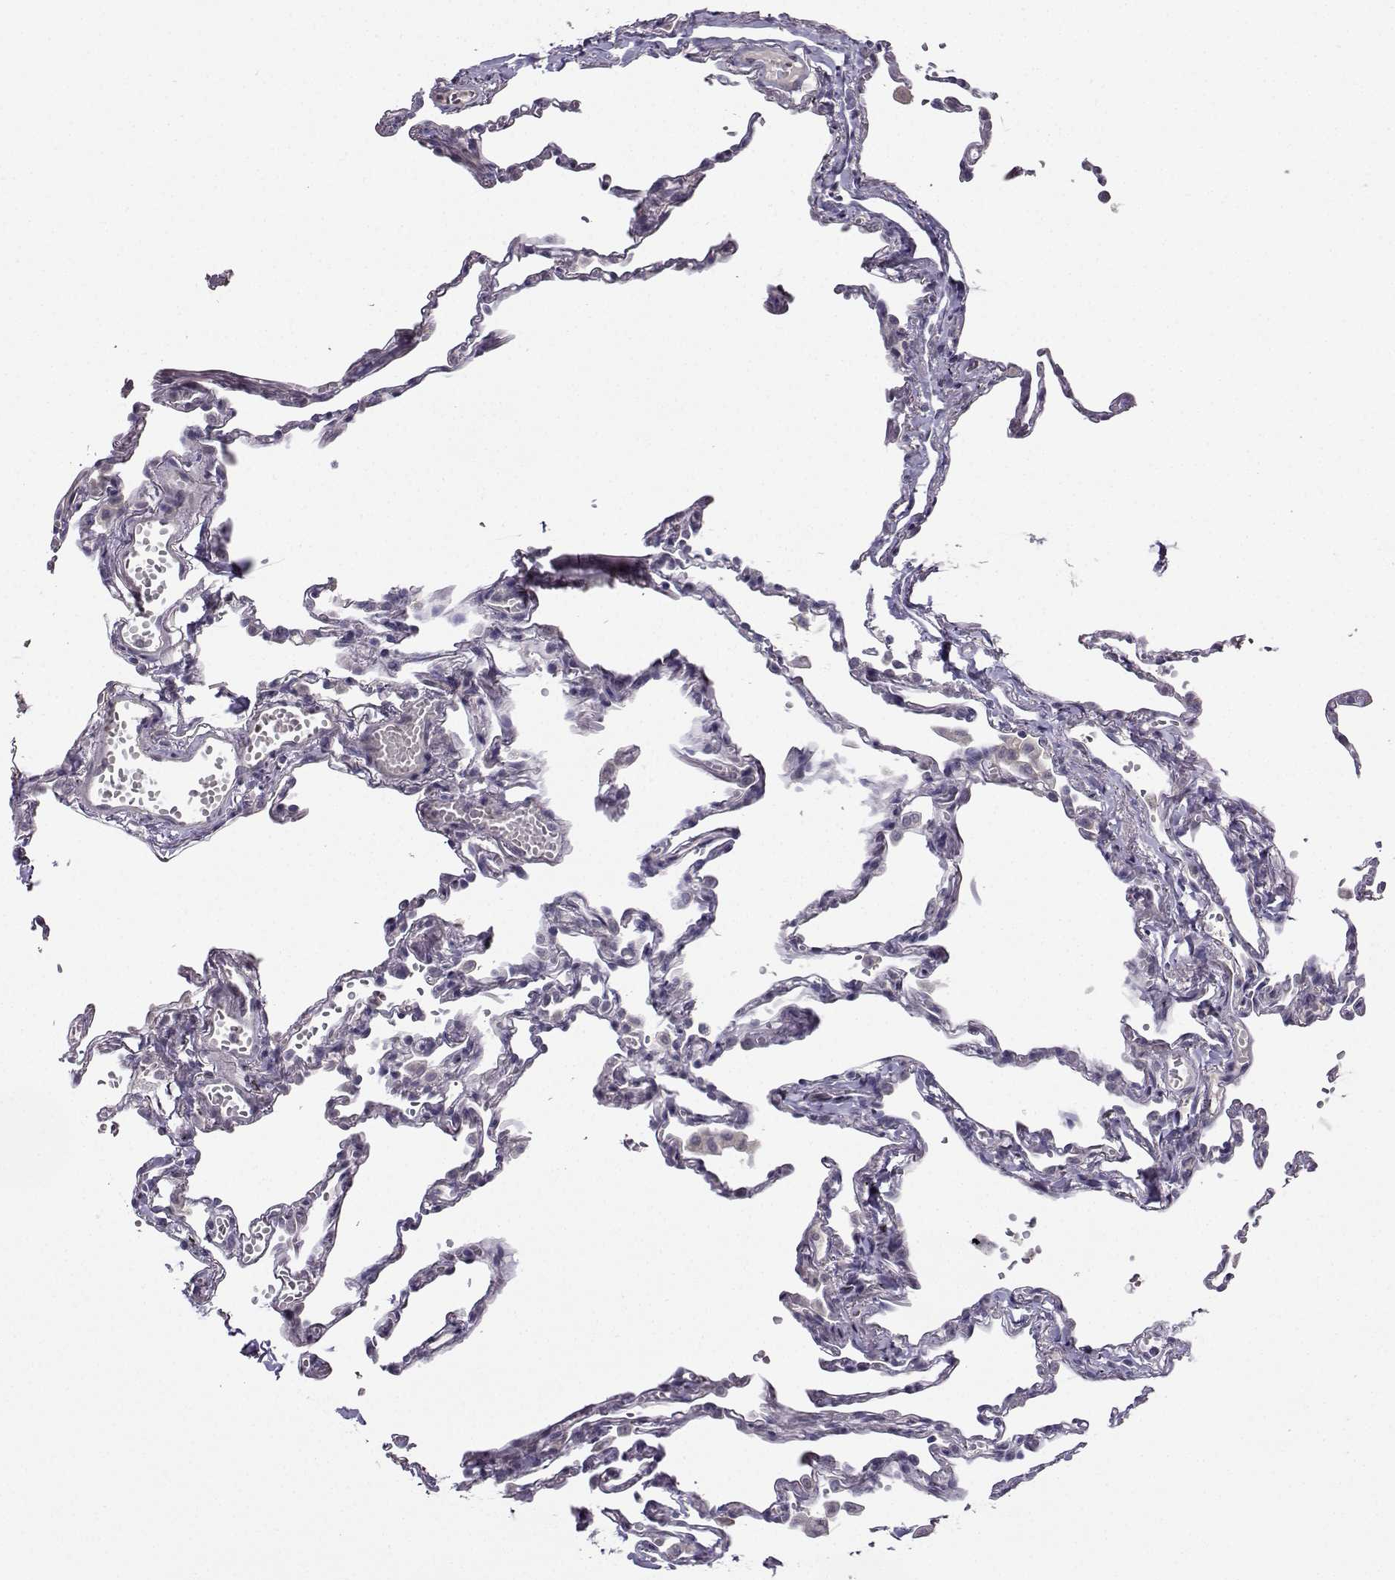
{"staining": {"intensity": "negative", "quantity": "none", "location": "none"}, "tissue": "lung", "cell_type": "Alveolar cells", "image_type": "normal", "snomed": [{"axis": "morphology", "description": "Normal tissue, NOS"}, {"axis": "topography", "description": "Lung"}], "caption": "IHC image of normal lung: human lung stained with DAB demonstrates no significant protein positivity in alveolar cells. (DAB (3,3'-diaminobenzidine) immunohistochemistry (IHC) visualized using brightfield microscopy, high magnification).", "gene": "NQO1", "patient": {"sex": "male", "age": 78}}